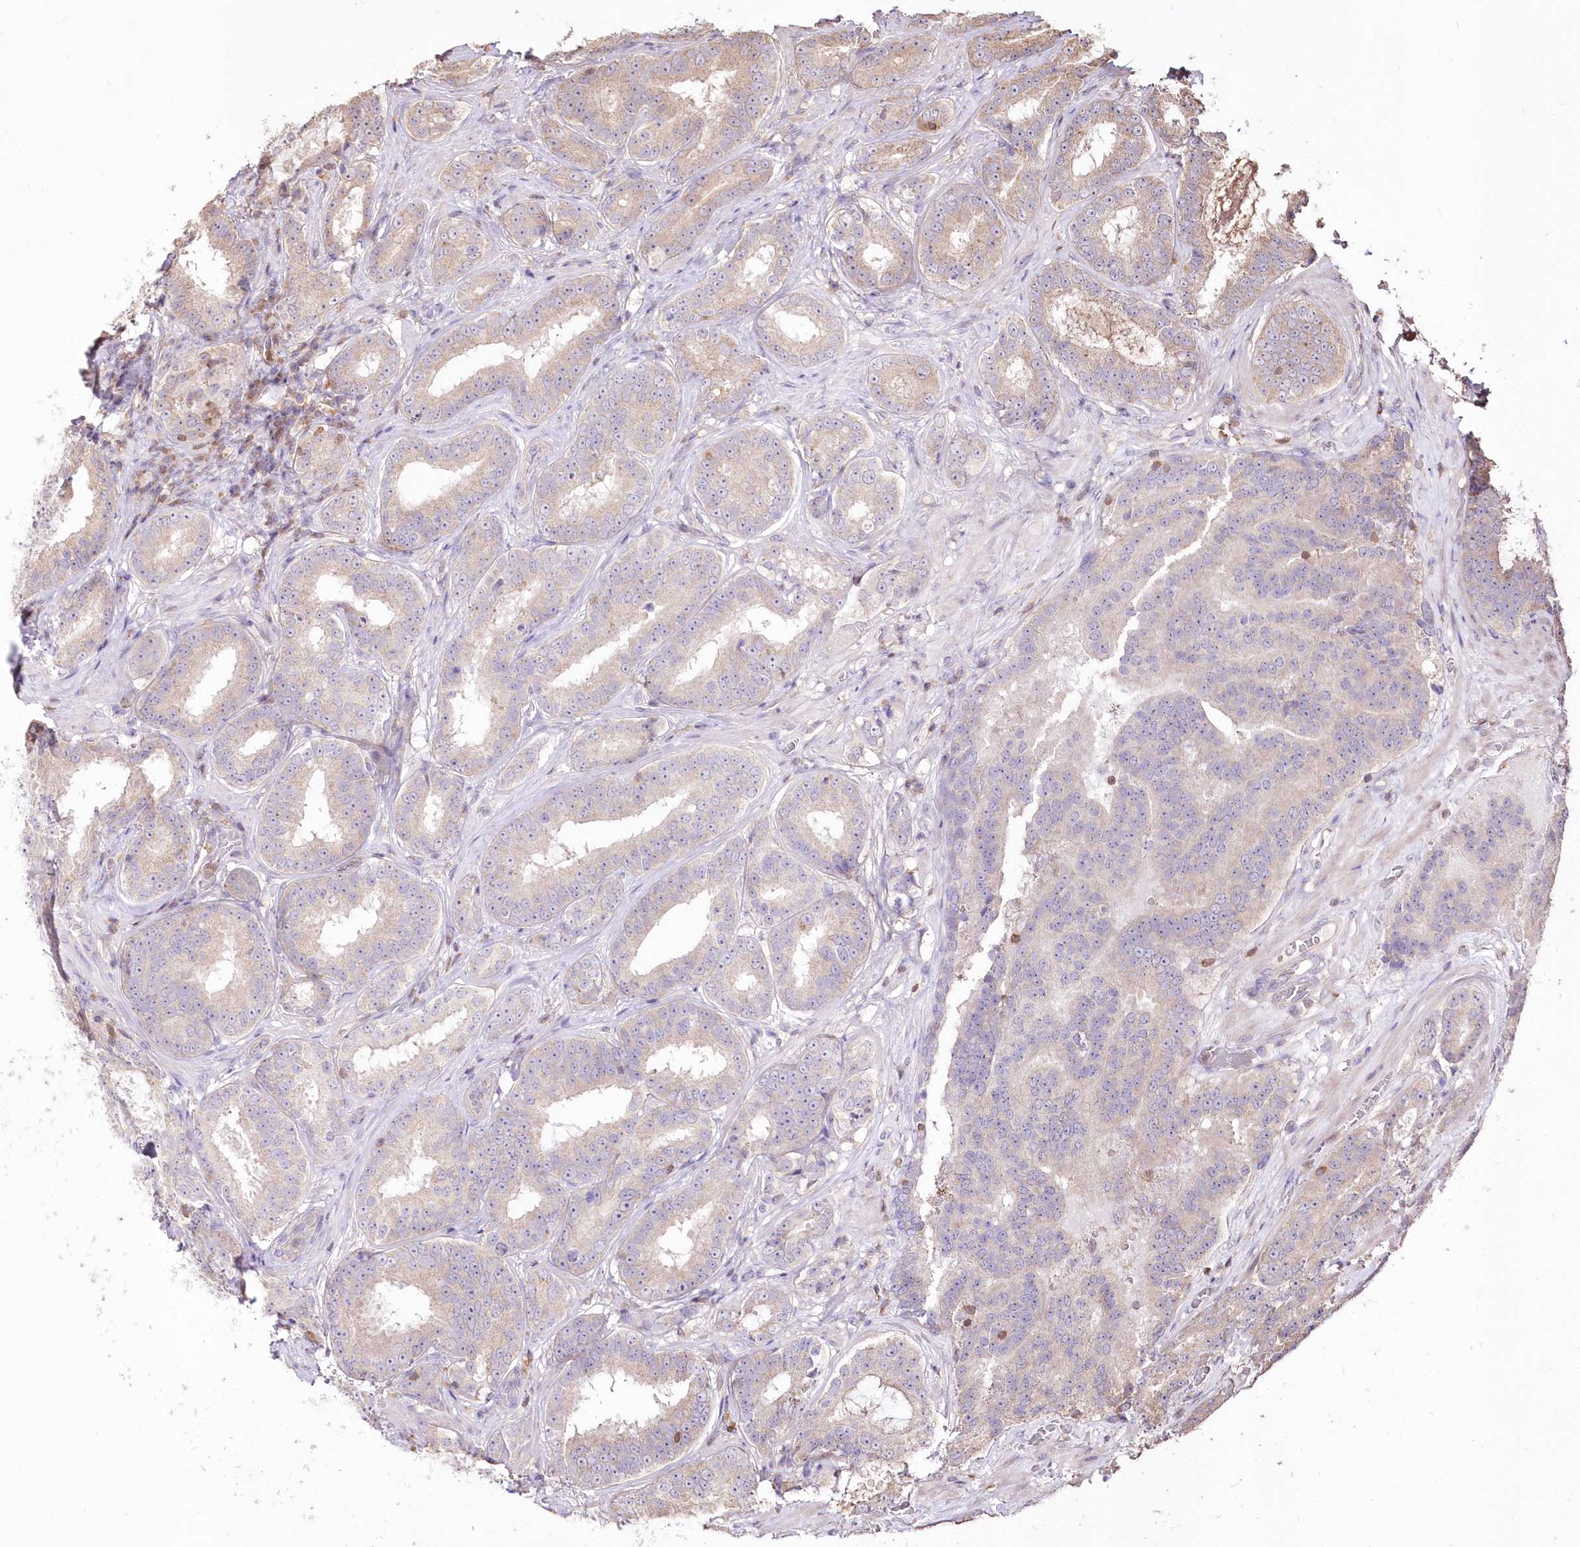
{"staining": {"intensity": "weak", "quantity": "<25%", "location": "cytoplasmic/membranous"}, "tissue": "prostate cancer", "cell_type": "Tumor cells", "image_type": "cancer", "snomed": [{"axis": "morphology", "description": "Adenocarcinoma, High grade"}, {"axis": "topography", "description": "Prostate"}], "caption": "High magnification brightfield microscopy of adenocarcinoma (high-grade) (prostate) stained with DAB (3,3'-diaminobenzidine) (brown) and counterstained with hematoxylin (blue): tumor cells show no significant expression.", "gene": "STK17B", "patient": {"sex": "male", "age": 57}}